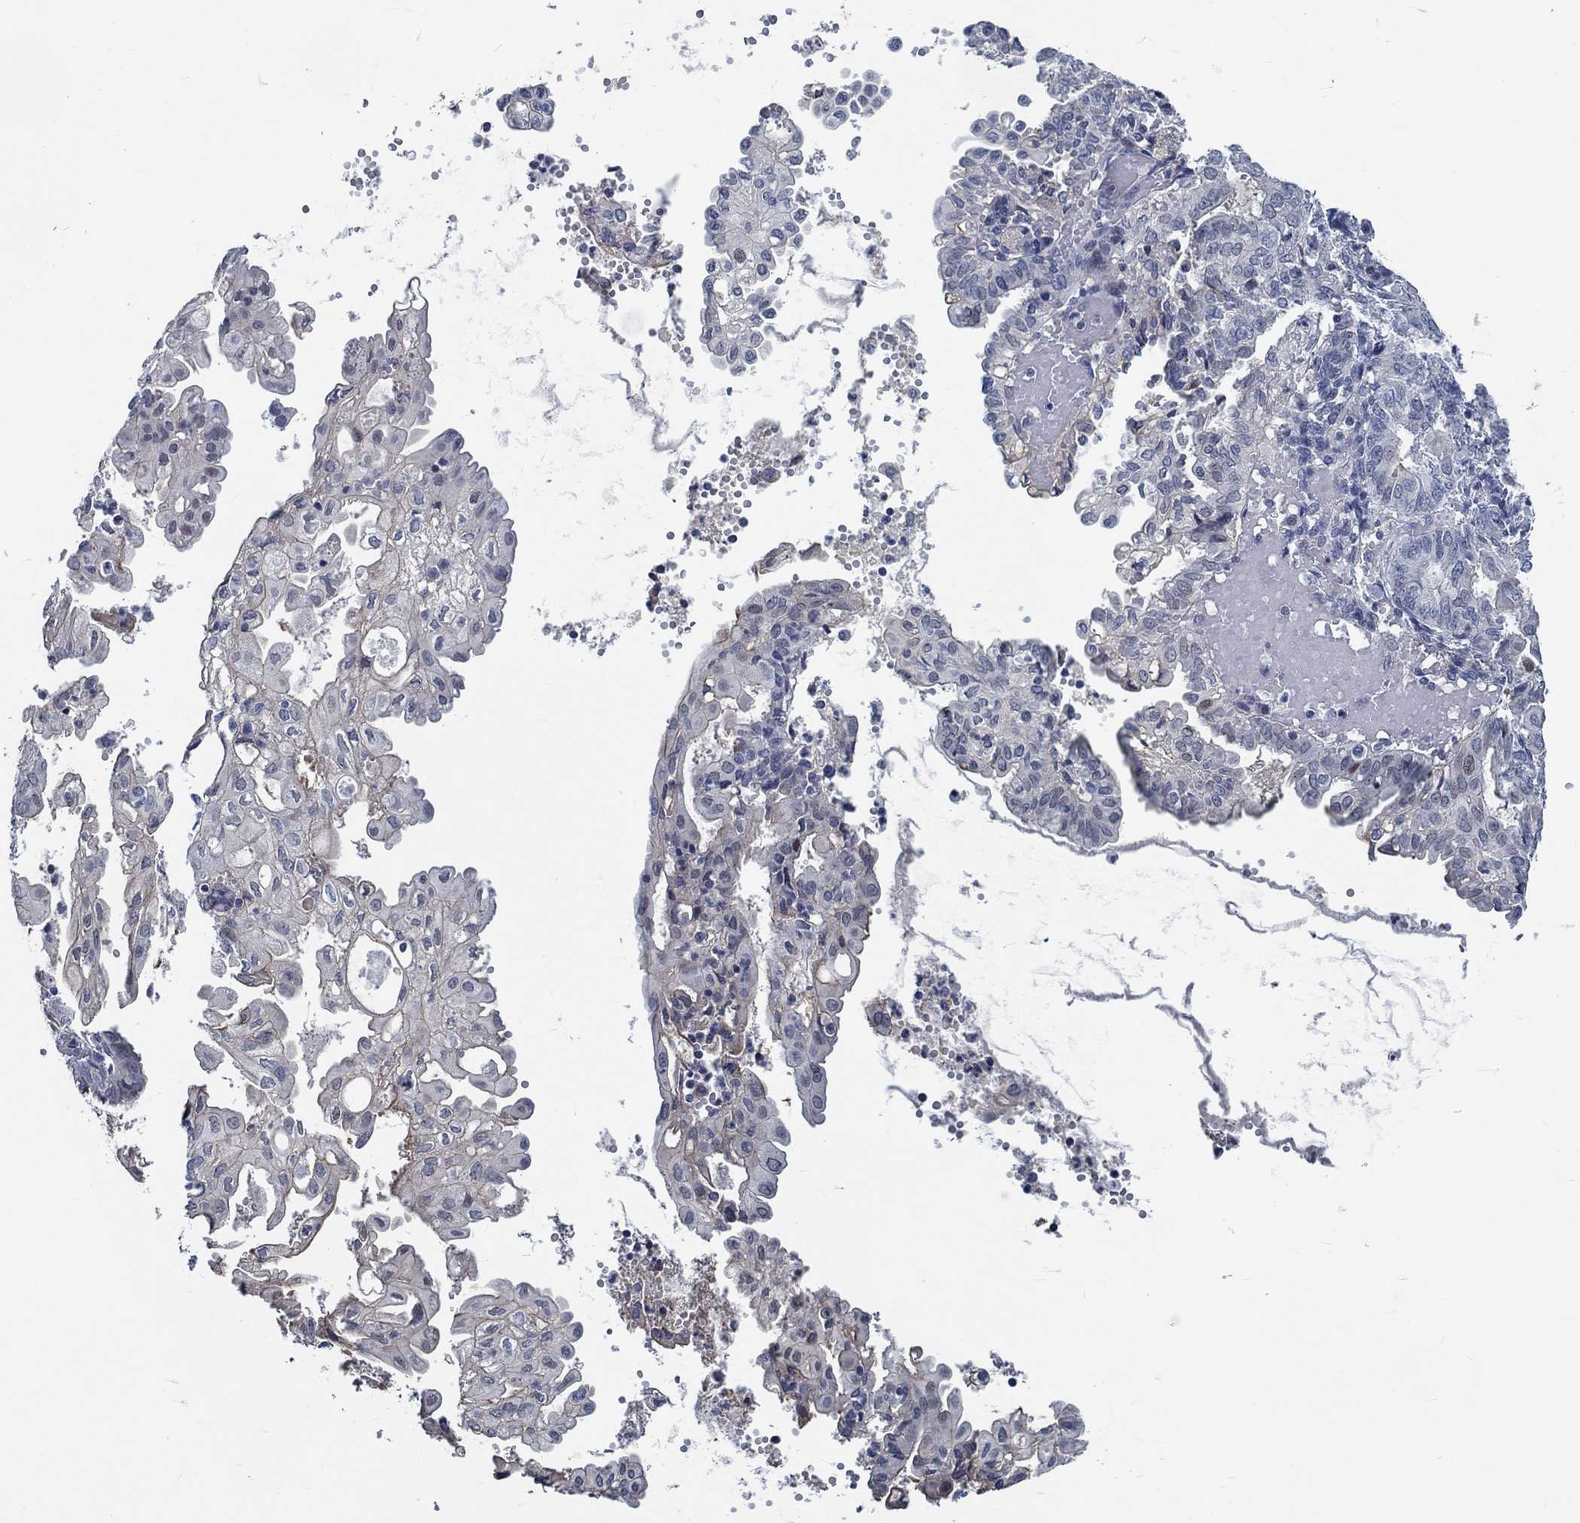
{"staining": {"intensity": "negative", "quantity": "none", "location": "none"}, "tissue": "endometrial cancer", "cell_type": "Tumor cells", "image_type": "cancer", "snomed": [{"axis": "morphology", "description": "Adenocarcinoma, NOS"}, {"axis": "topography", "description": "Endometrium"}], "caption": "There is no significant positivity in tumor cells of endometrial cancer (adenocarcinoma).", "gene": "MYBPC1", "patient": {"sex": "female", "age": 68}}